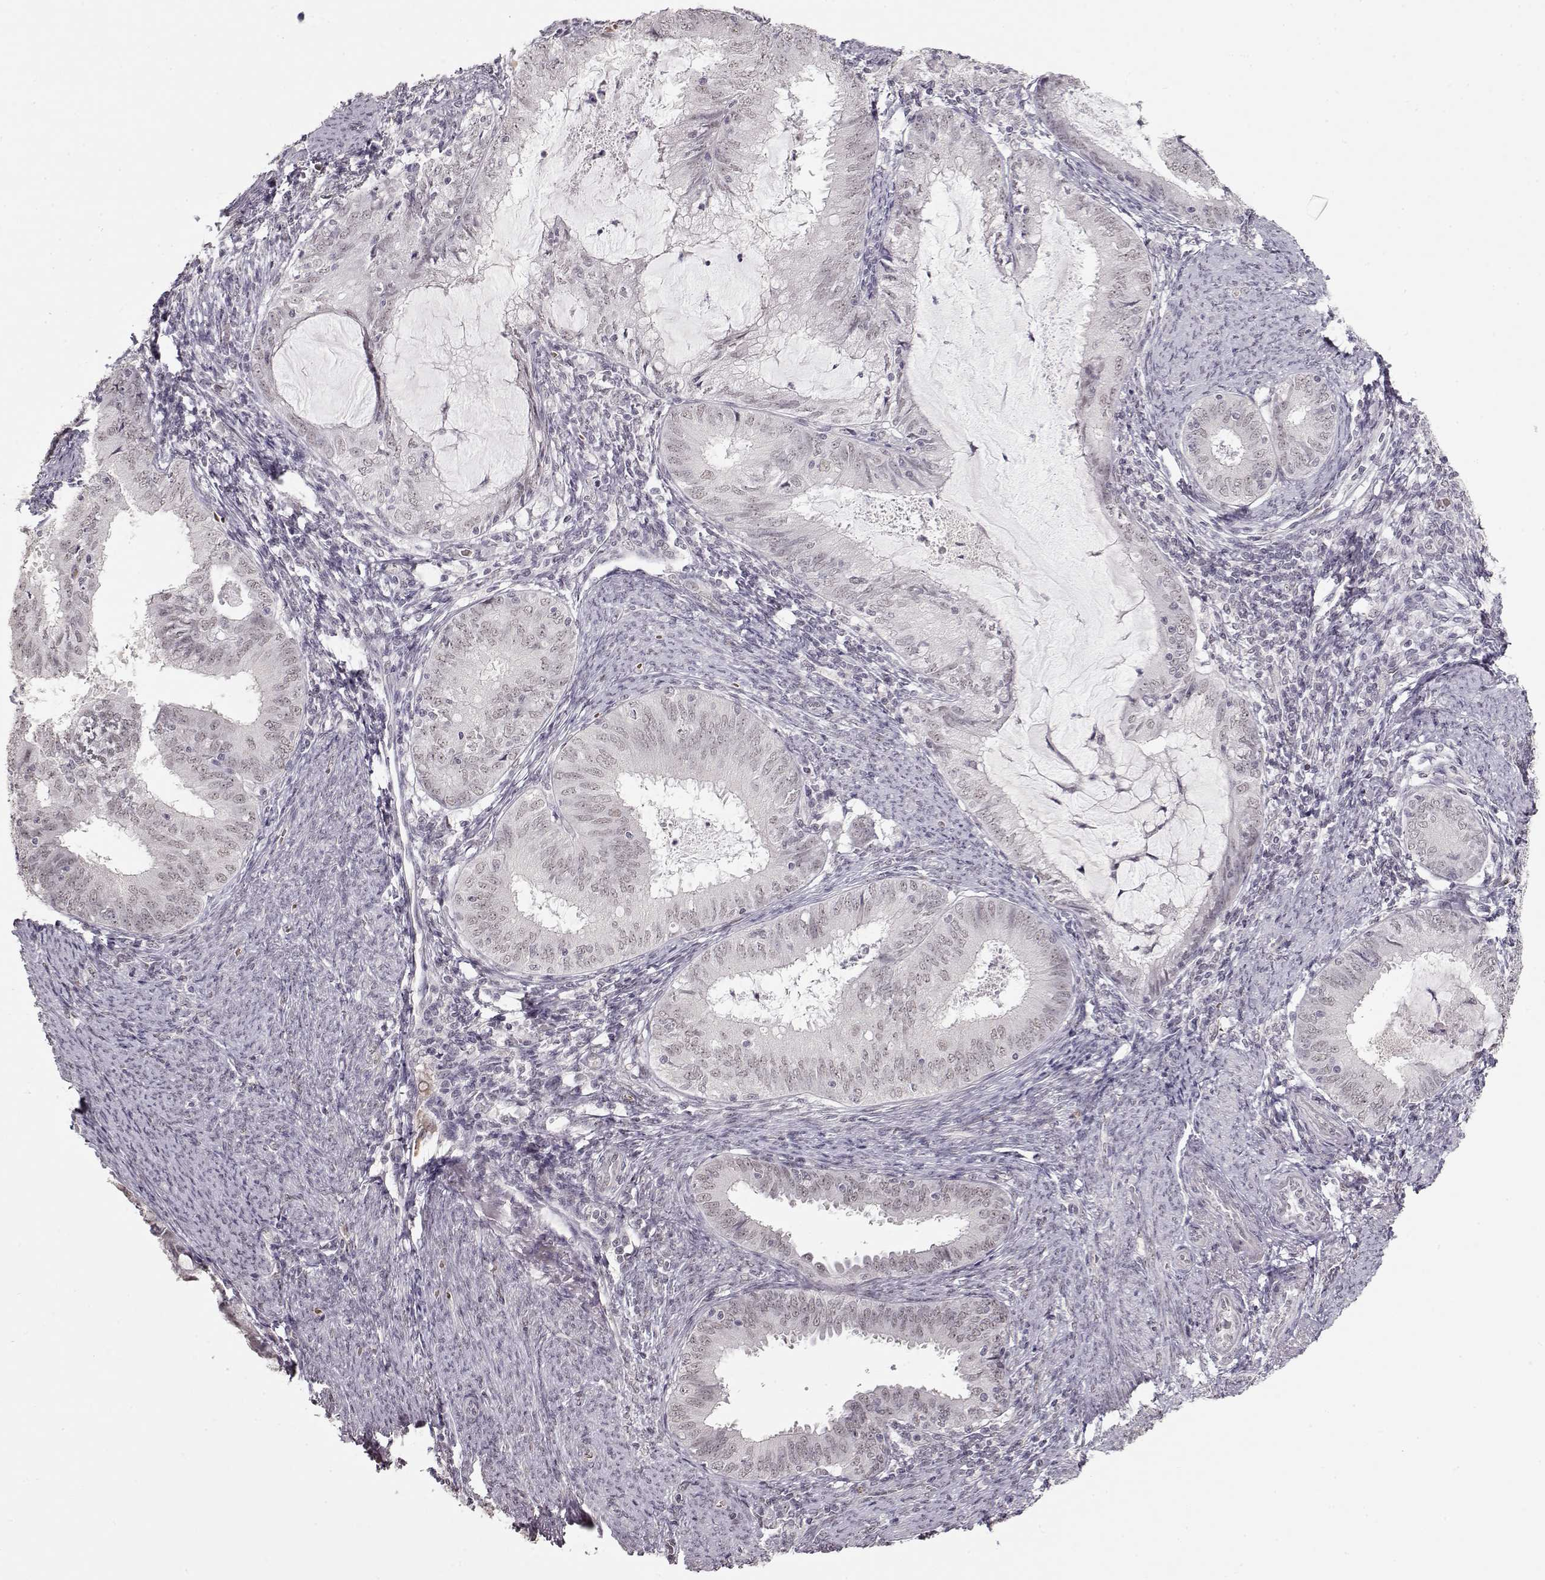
{"staining": {"intensity": "weak", "quantity": "<25%", "location": "nuclear"}, "tissue": "endometrial cancer", "cell_type": "Tumor cells", "image_type": "cancer", "snomed": [{"axis": "morphology", "description": "Adenocarcinoma, NOS"}, {"axis": "topography", "description": "Endometrium"}], "caption": "Immunohistochemistry (IHC) histopathology image of neoplastic tissue: human endometrial cancer (adenocarcinoma) stained with DAB (3,3'-diaminobenzidine) exhibits no significant protein positivity in tumor cells.", "gene": "PCP4", "patient": {"sex": "female", "age": 57}}